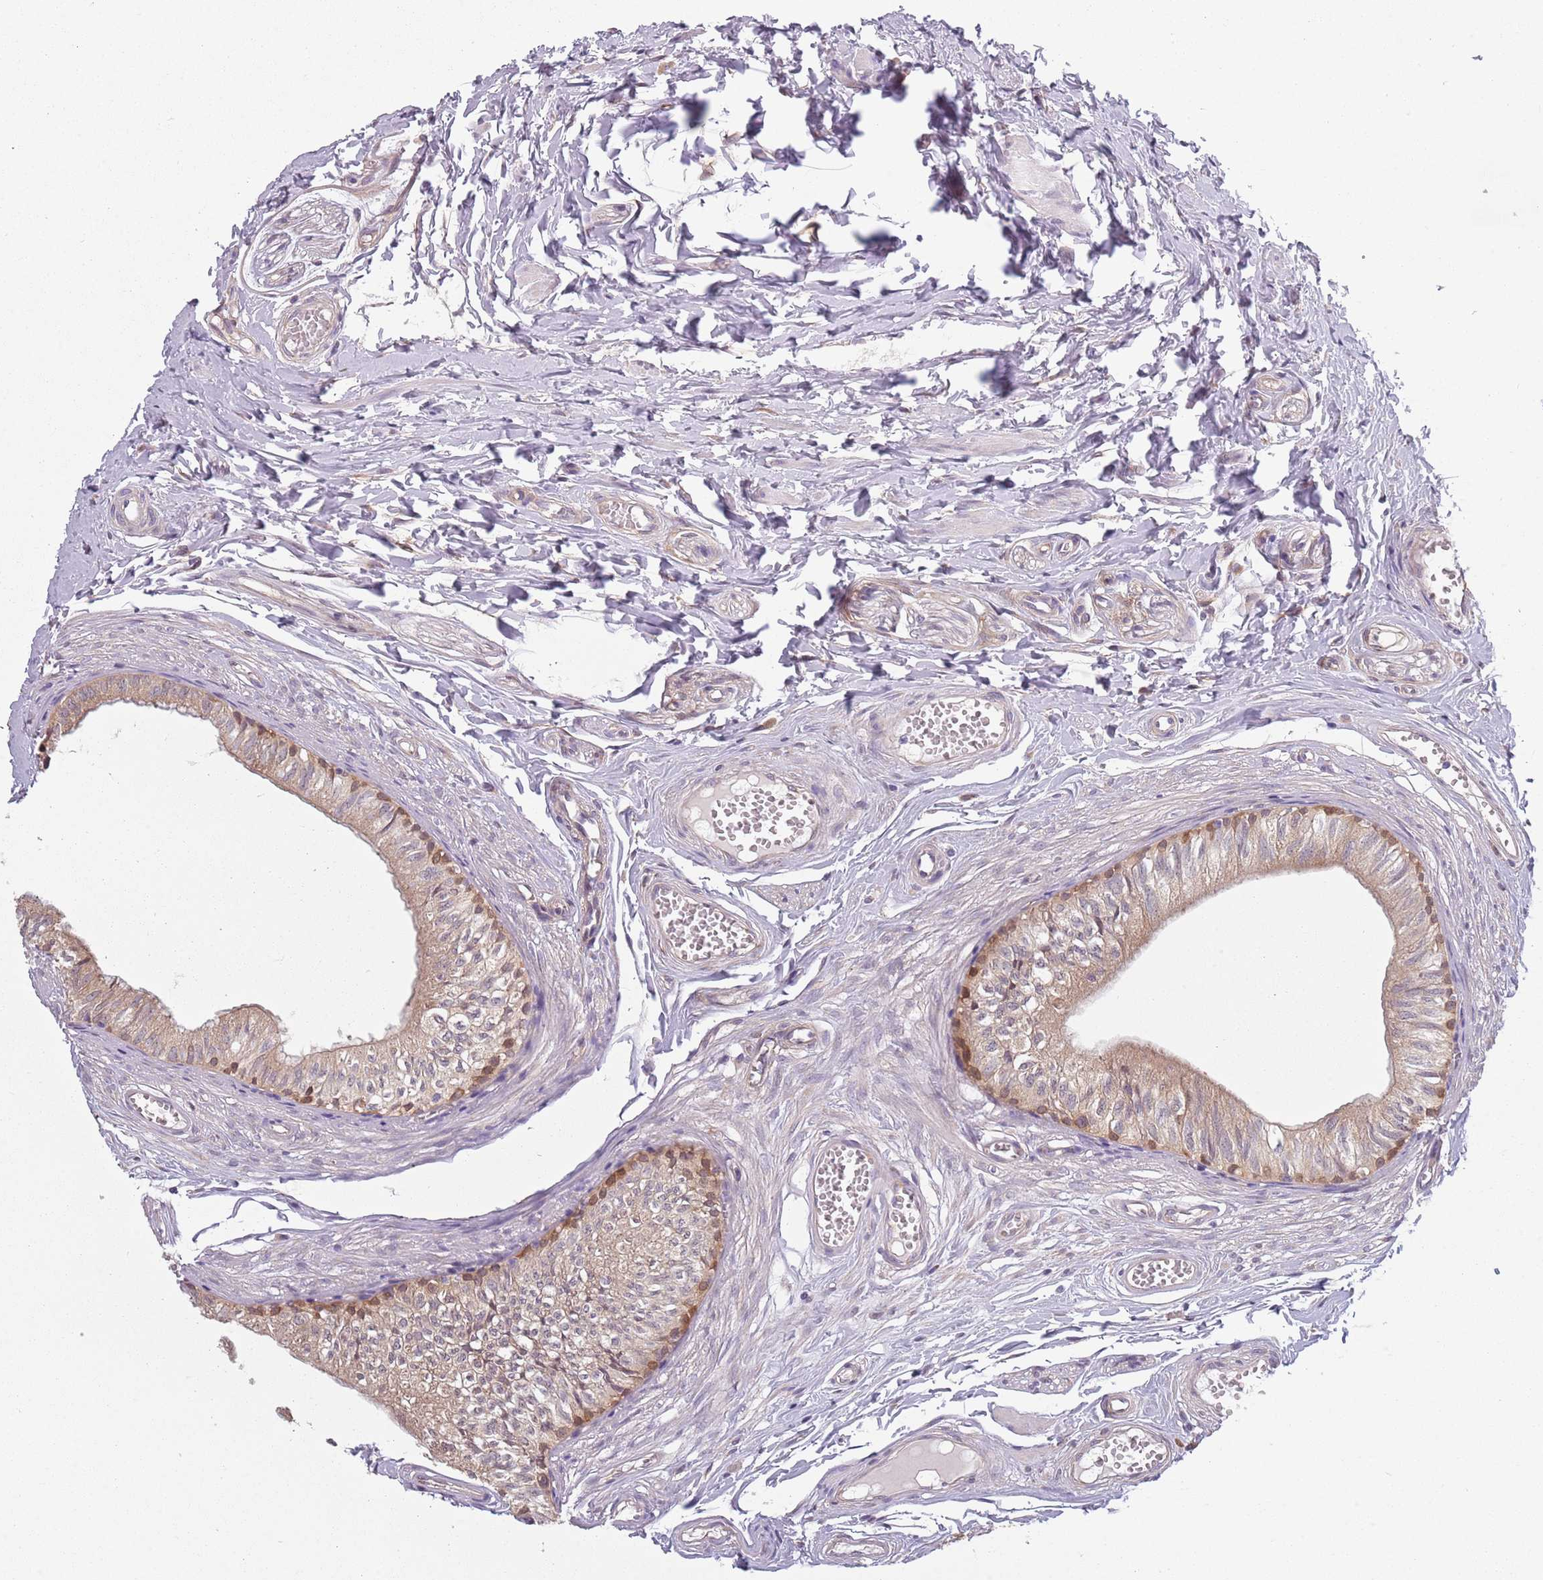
{"staining": {"intensity": "moderate", "quantity": "25%-75%", "location": "cytoplasmic/membranous"}, "tissue": "epididymis", "cell_type": "Glandular cells", "image_type": "normal", "snomed": [{"axis": "morphology", "description": "Normal tissue, NOS"}, {"axis": "topography", "description": "Epididymis"}], "caption": "Moderate cytoplasmic/membranous protein expression is present in approximately 25%-75% of glandular cells in epididymis.", "gene": "COQ5", "patient": {"sex": "male", "age": 37}}